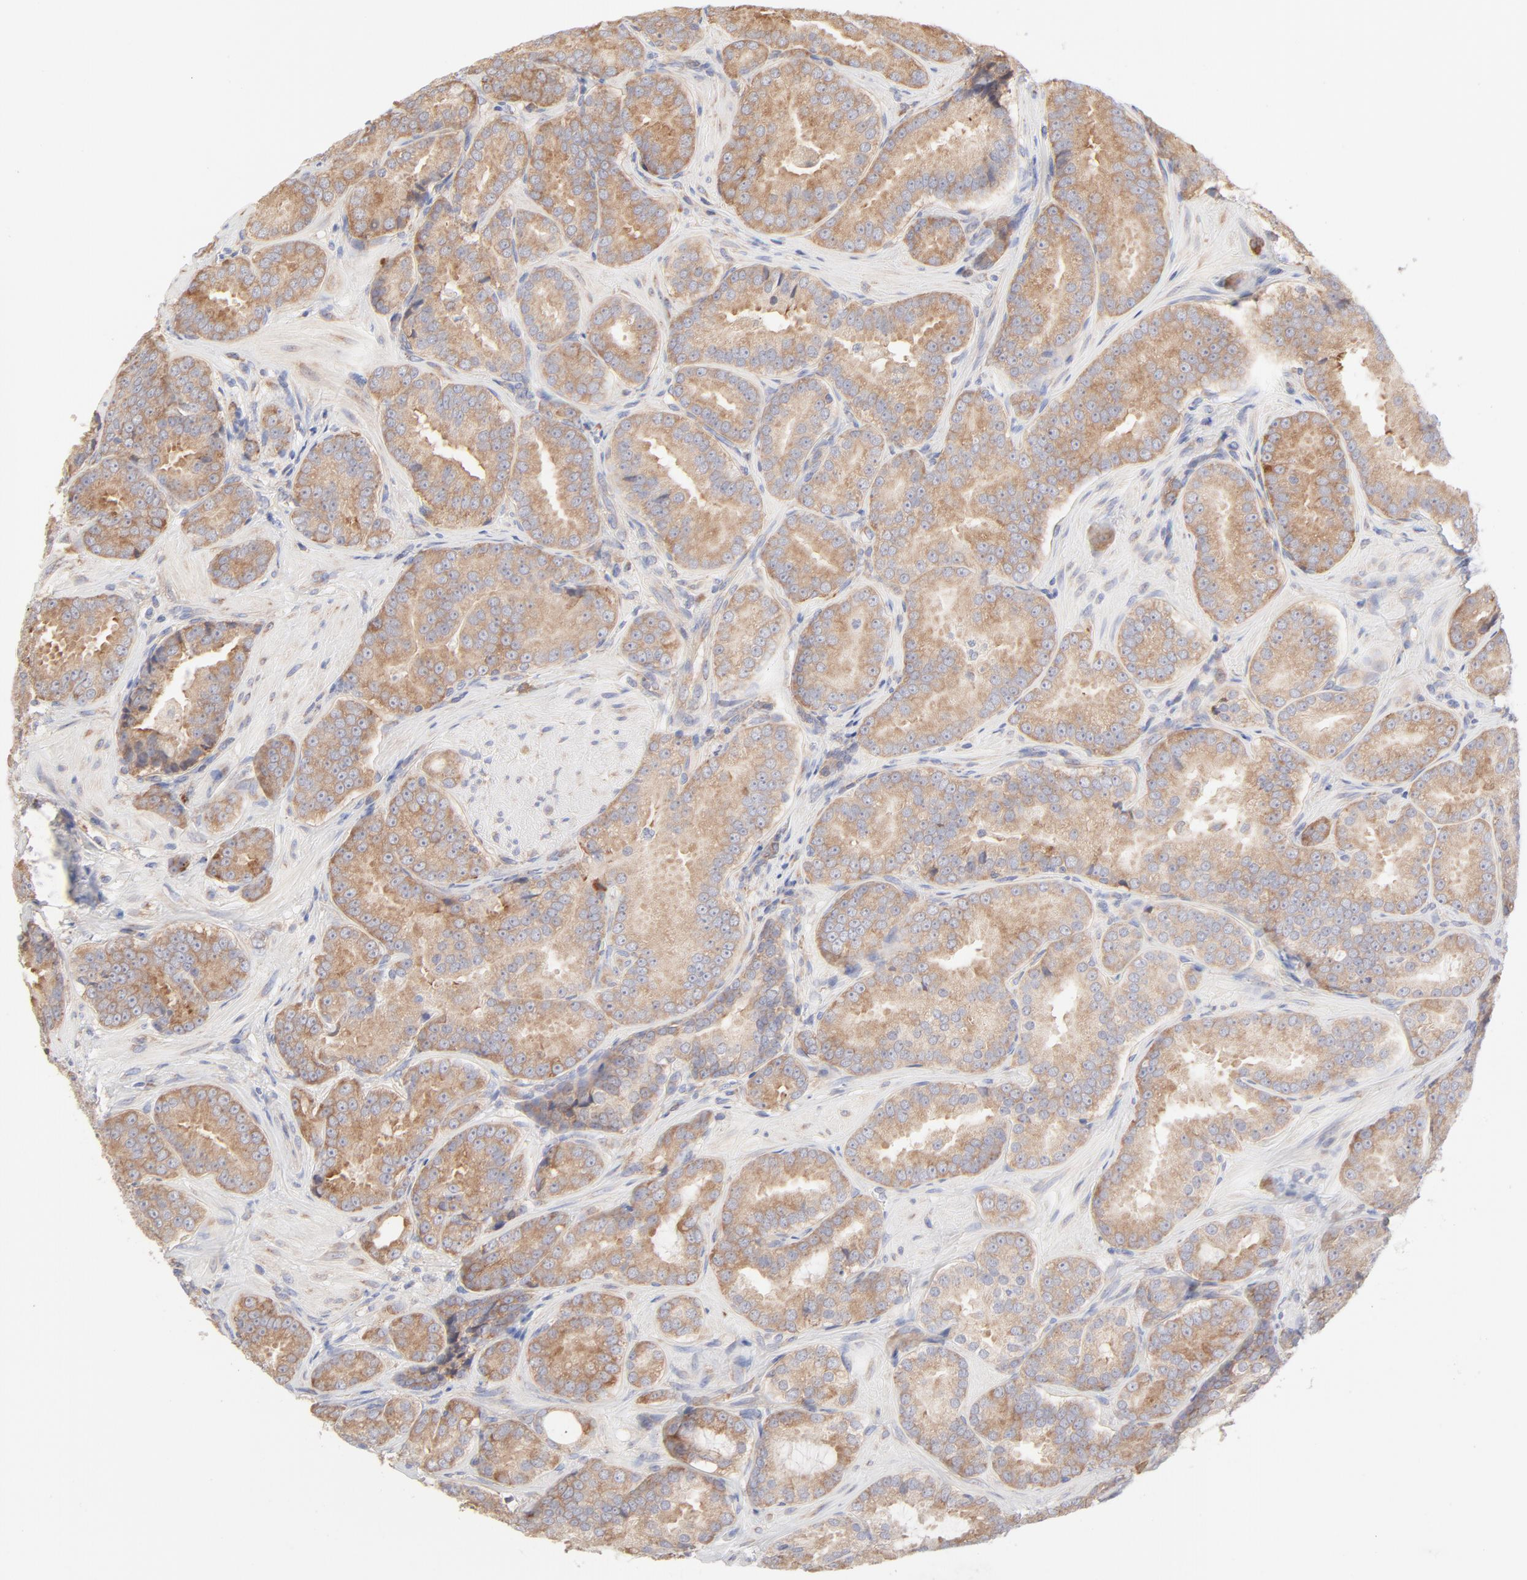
{"staining": {"intensity": "moderate", "quantity": ">75%", "location": "cytoplasmic/membranous"}, "tissue": "prostate cancer", "cell_type": "Tumor cells", "image_type": "cancer", "snomed": [{"axis": "morphology", "description": "Adenocarcinoma, Low grade"}, {"axis": "topography", "description": "Prostate"}], "caption": "High-magnification brightfield microscopy of adenocarcinoma (low-grade) (prostate) stained with DAB (brown) and counterstained with hematoxylin (blue). tumor cells exhibit moderate cytoplasmic/membranous staining is appreciated in approximately>75% of cells. (DAB (3,3'-diaminobenzidine) IHC with brightfield microscopy, high magnification).", "gene": "RPS21", "patient": {"sex": "male", "age": 59}}